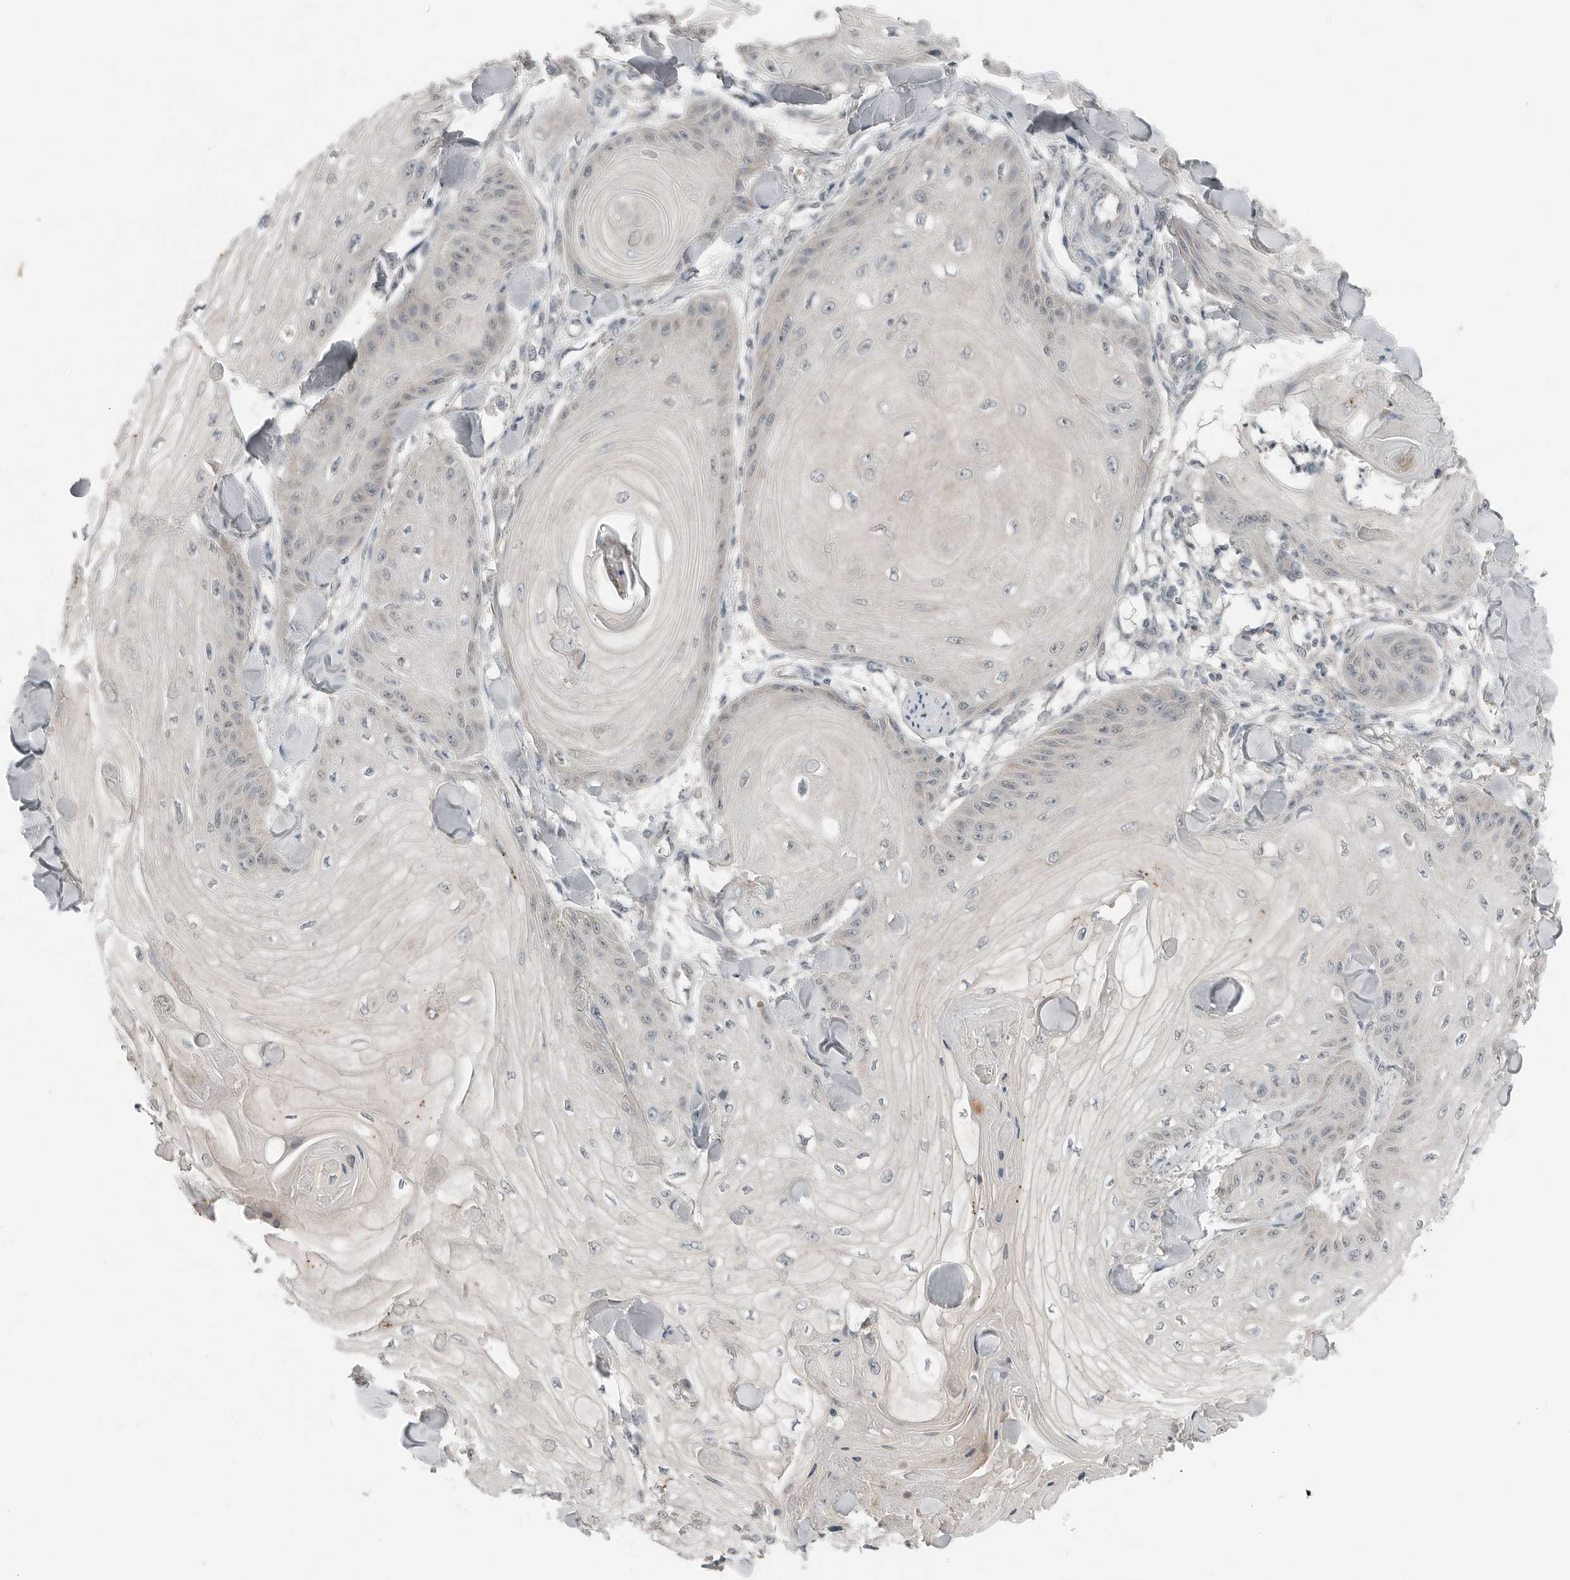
{"staining": {"intensity": "negative", "quantity": "none", "location": "none"}, "tissue": "skin cancer", "cell_type": "Tumor cells", "image_type": "cancer", "snomed": [{"axis": "morphology", "description": "Squamous cell carcinoma, NOS"}, {"axis": "topography", "description": "Skin"}], "caption": "Image shows no significant protein staining in tumor cells of skin squamous cell carcinoma. (Brightfield microscopy of DAB (3,3'-diaminobenzidine) immunohistochemistry at high magnification).", "gene": "FCRLB", "patient": {"sex": "male", "age": 74}}